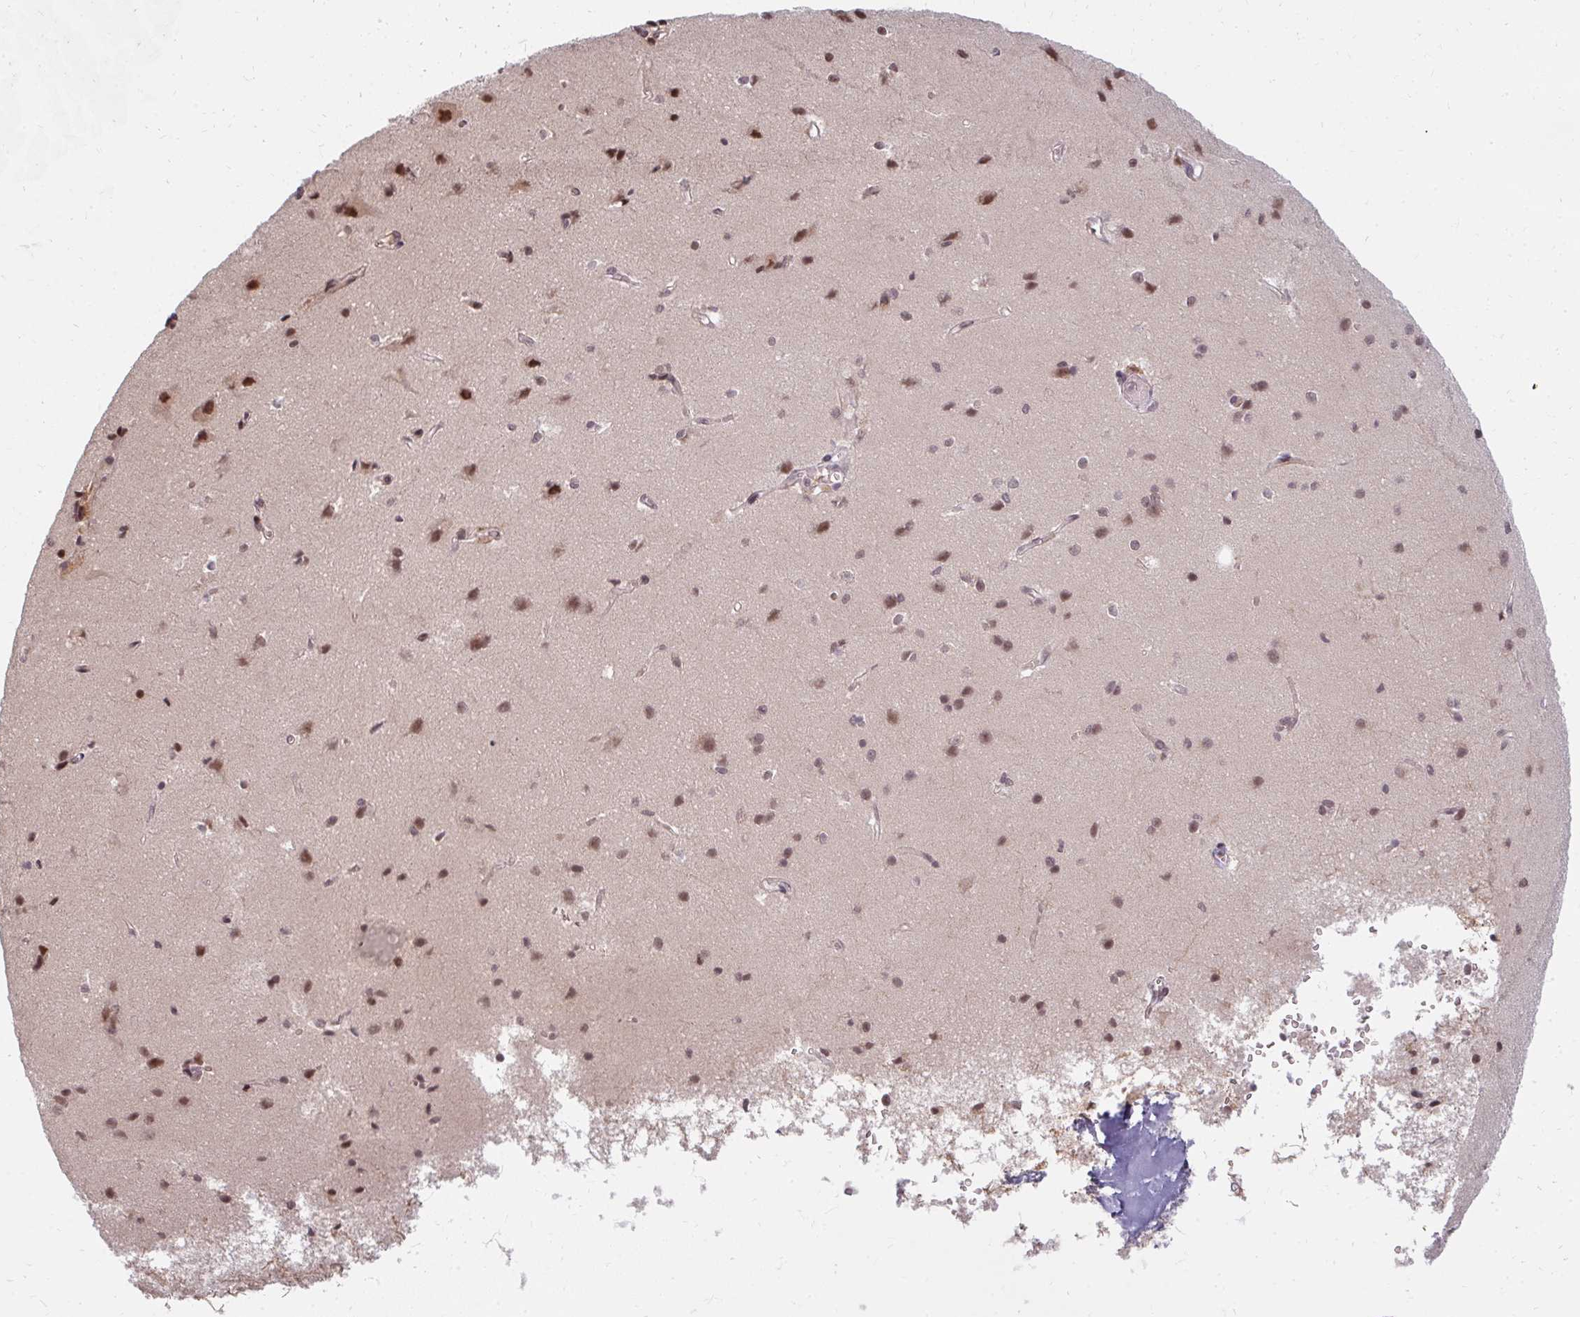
{"staining": {"intensity": "weak", "quantity": "25%-75%", "location": "cytoplasmic/membranous,nuclear"}, "tissue": "cerebral cortex", "cell_type": "Endothelial cells", "image_type": "normal", "snomed": [{"axis": "morphology", "description": "Normal tissue, NOS"}, {"axis": "topography", "description": "Cerebral cortex"}], "caption": "Human cerebral cortex stained for a protein (brown) exhibits weak cytoplasmic/membranous,nuclear positive positivity in about 25%-75% of endothelial cells.", "gene": "GTF3C6", "patient": {"sex": "male", "age": 37}}